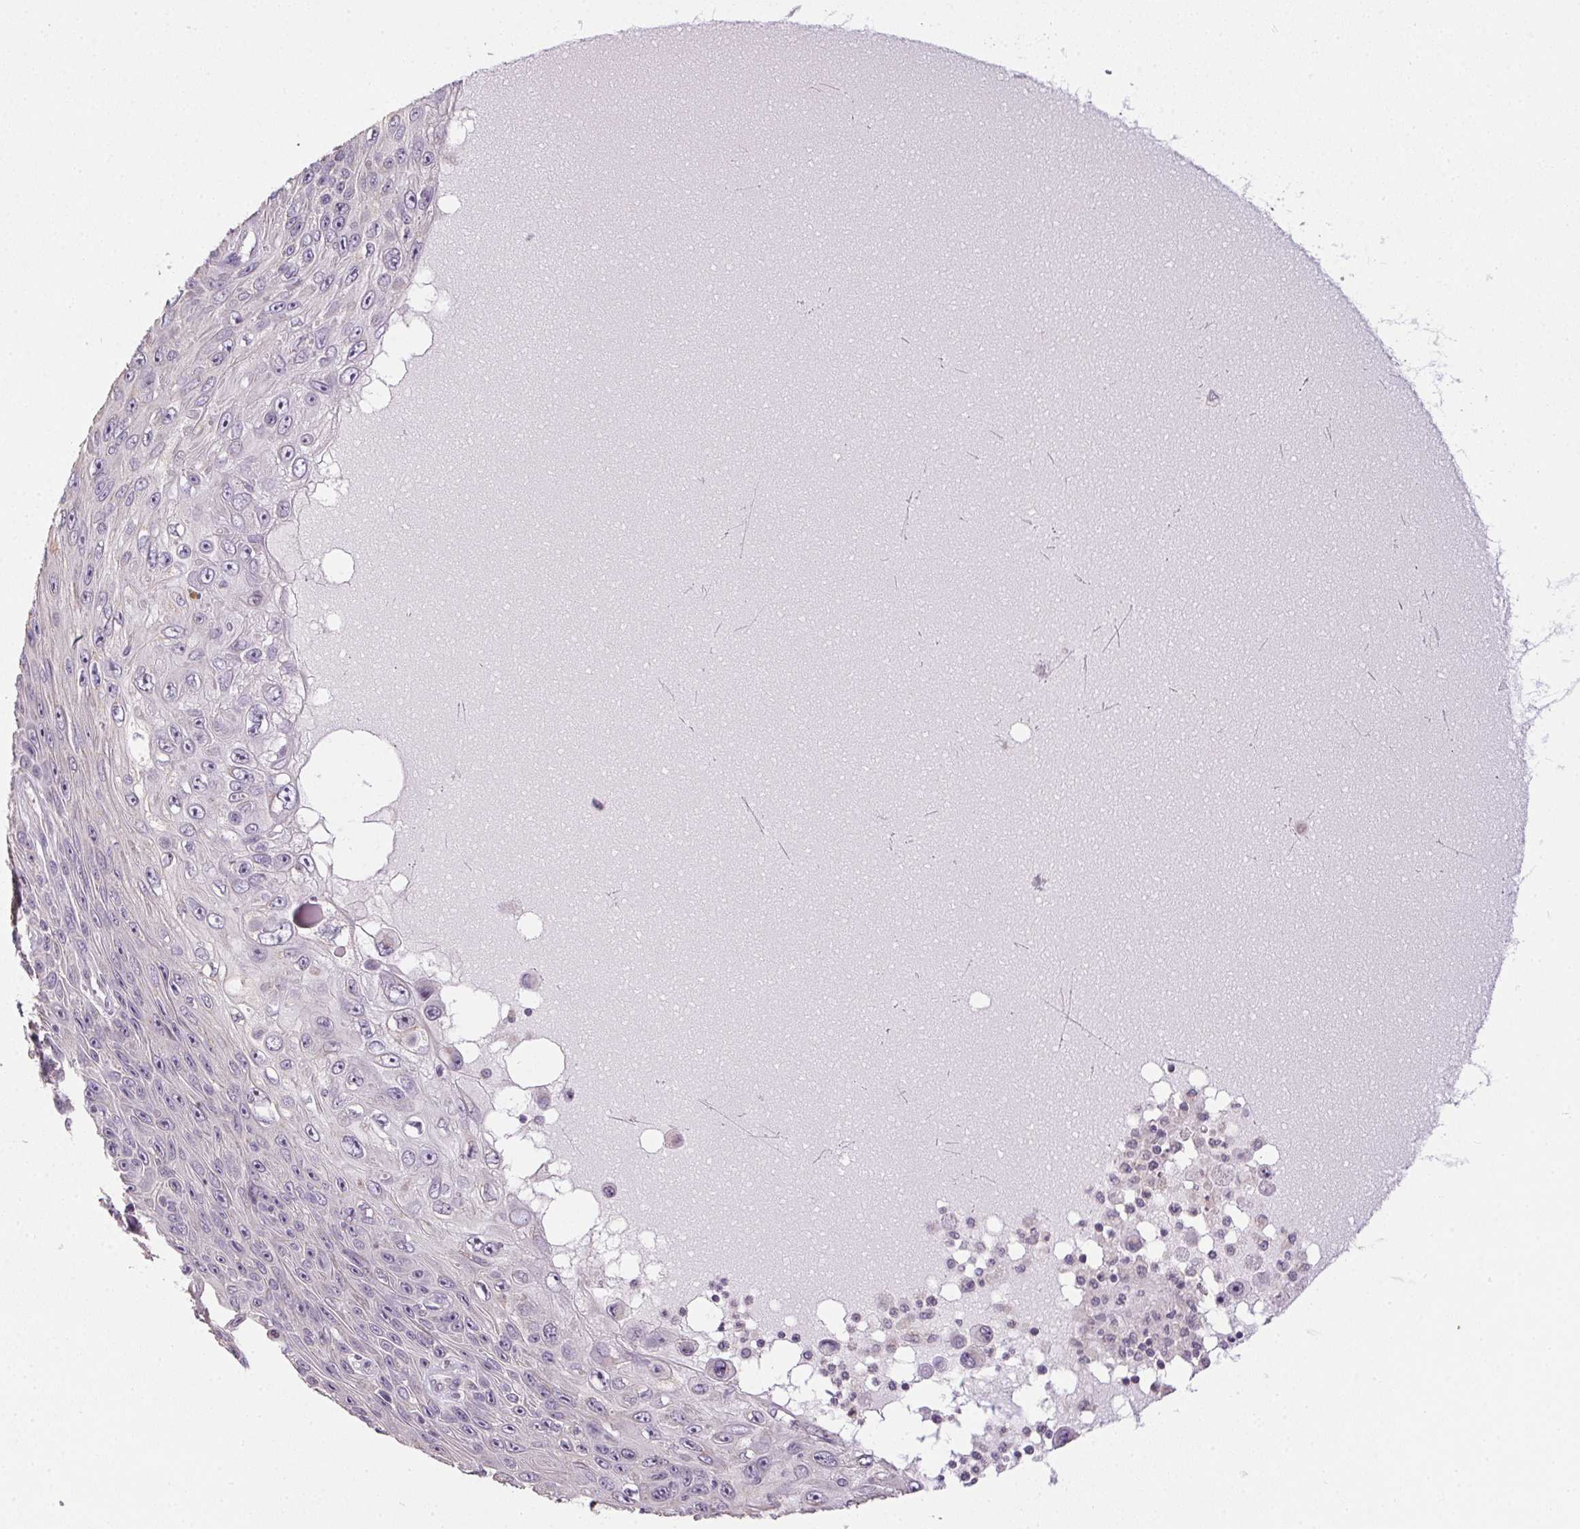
{"staining": {"intensity": "negative", "quantity": "none", "location": "none"}, "tissue": "skin cancer", "cell_type": "Tumor cells", "image_type": "cancer", "snomed": [{"axis": "morphology", "description": "Squamous cell carcinoma, NOS"}, {"axis": "topography", "description": "Skin"}], "caption": "Skin cancer (squamous cell carcinoma) stained for a protein using IHC displays no positivity tumor cells.", "gene": "SPACA9", "patient": {"sex": "male", "age": 82}}